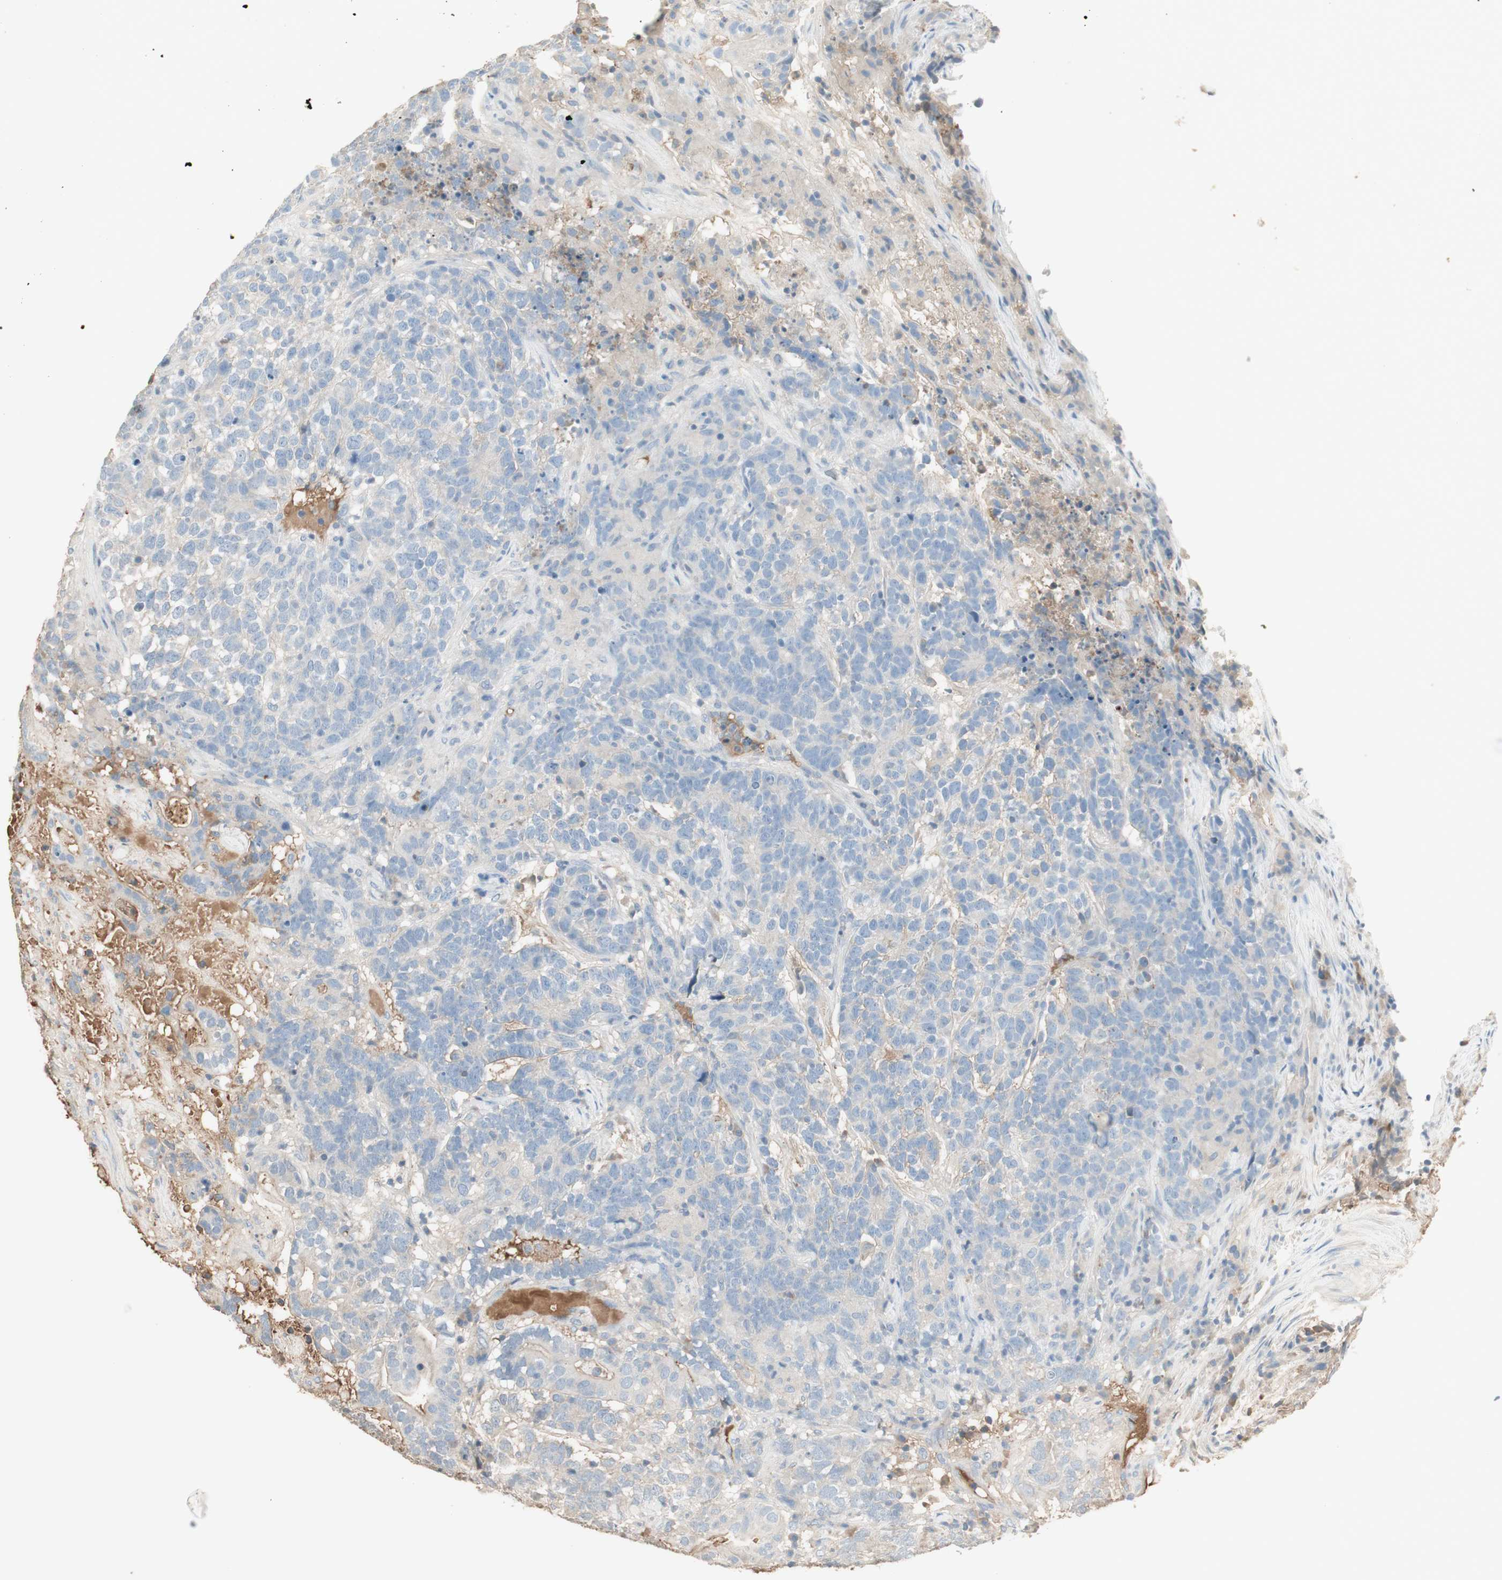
{"staining": {"intensity": "negative", "quantity": "none", "location": "none"}, "tissue": "testis cancer", "cell_type": "Tumor cells", "image_type": "cancer", "snomed": [{"axis": "morphology", "description": "Carcinoma, Embryonal, NOS"}, {"axis": "topography", "description": "Testis"}], "caption": "Testis cancer (embryonal carcinoma) stained for a protein using IHC reveals no staining tumor cells.", "gene": "IFNG", "patient": {"sex": "male", "age": 26}}